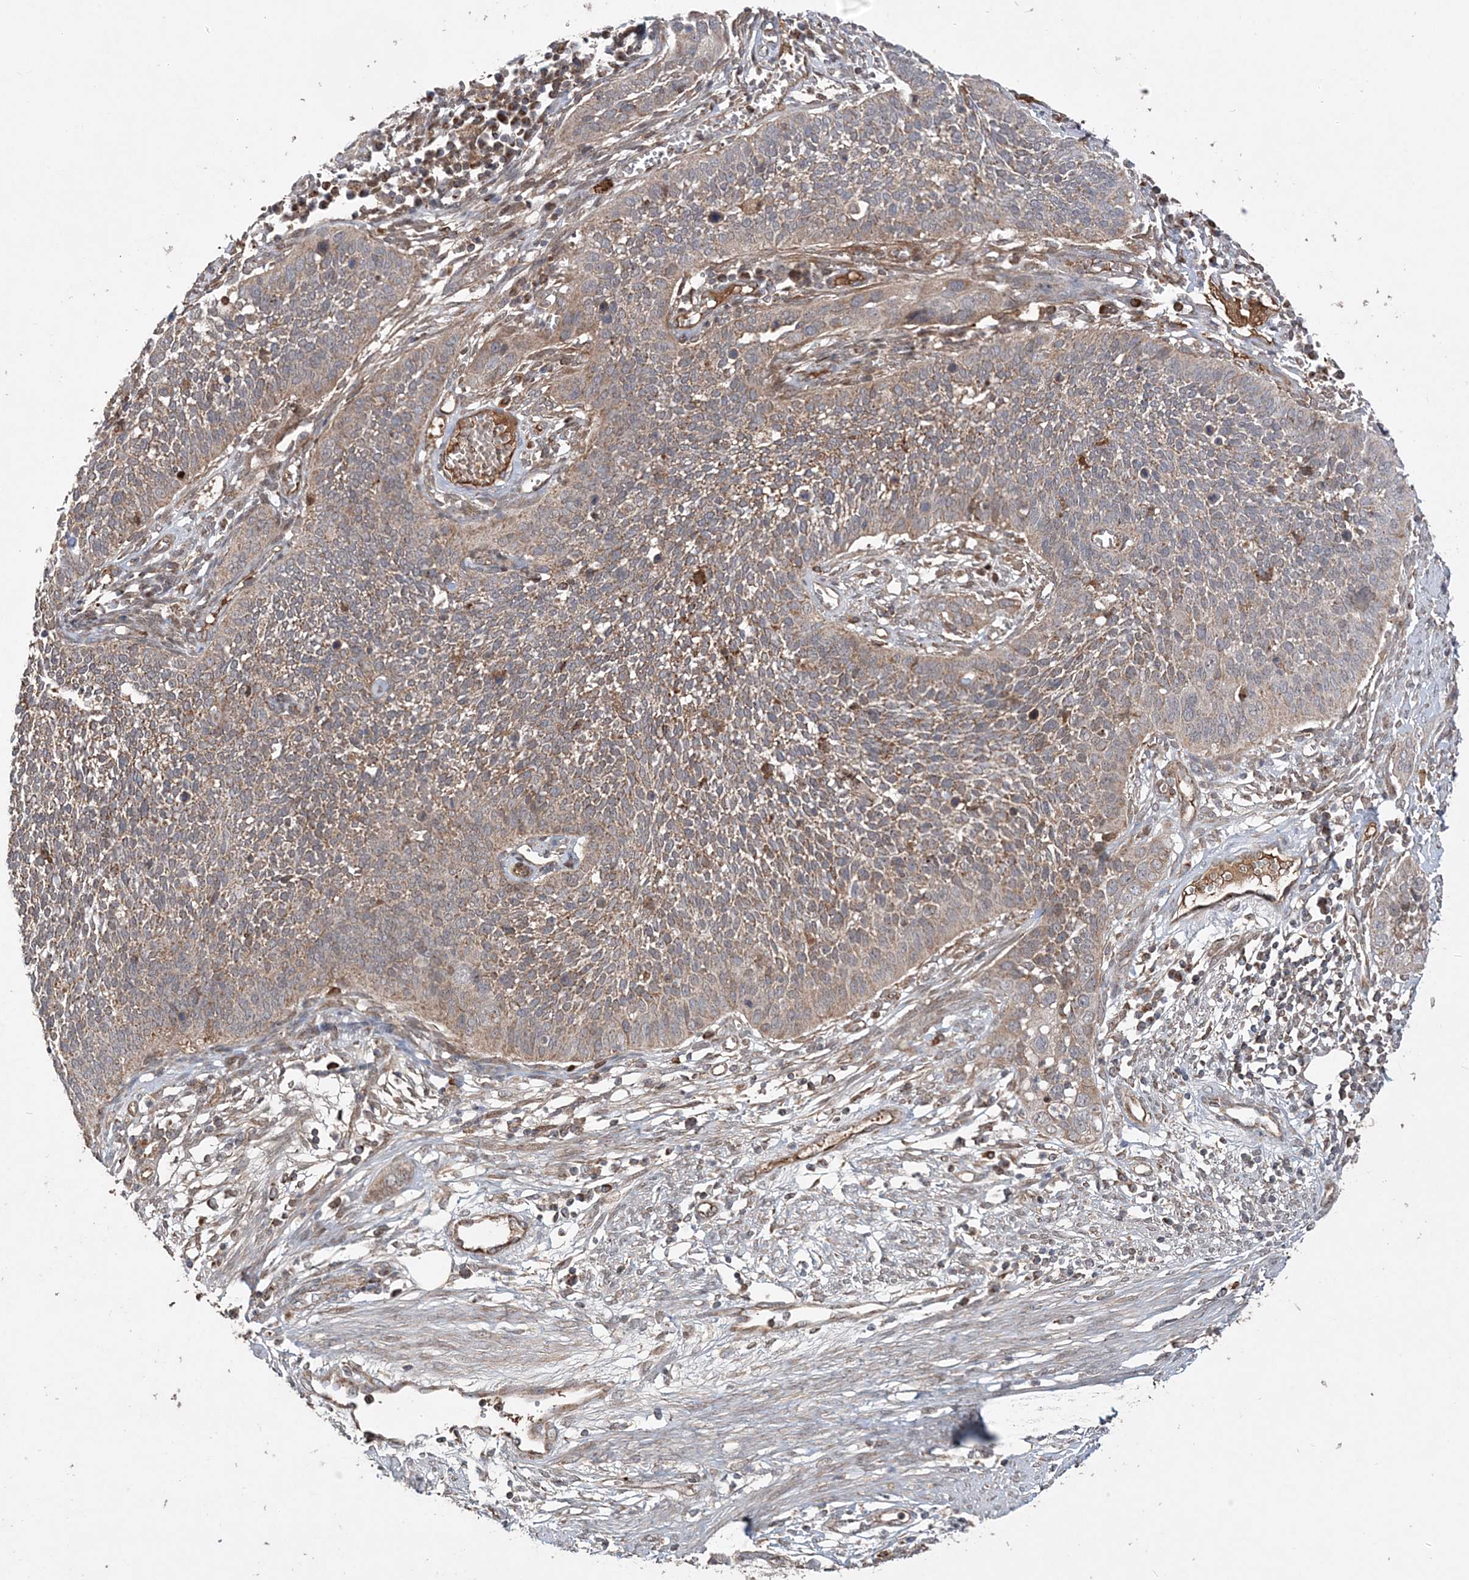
{"staining": {"intensity": "weak", "quantity": ">75%", "location": "cytoplasmic/membranous"}, "tissue": "cervical cancer", "cell_type": "Tumor cells", "image_type": "cancer", "snomed": [{"axis": "morphology", "description": "Squamous cell carcinoma, NOS"}, {"axis": "topography", "description": "Cervix"}], "caption": "Protein analysis of cervical cancer tissue demonstrates weak cytoplasmic/membranous positivity in approximately >75% of tumor cells.", "gene": "SCLT1", "patient": {"sex": "female", "age": 34}}